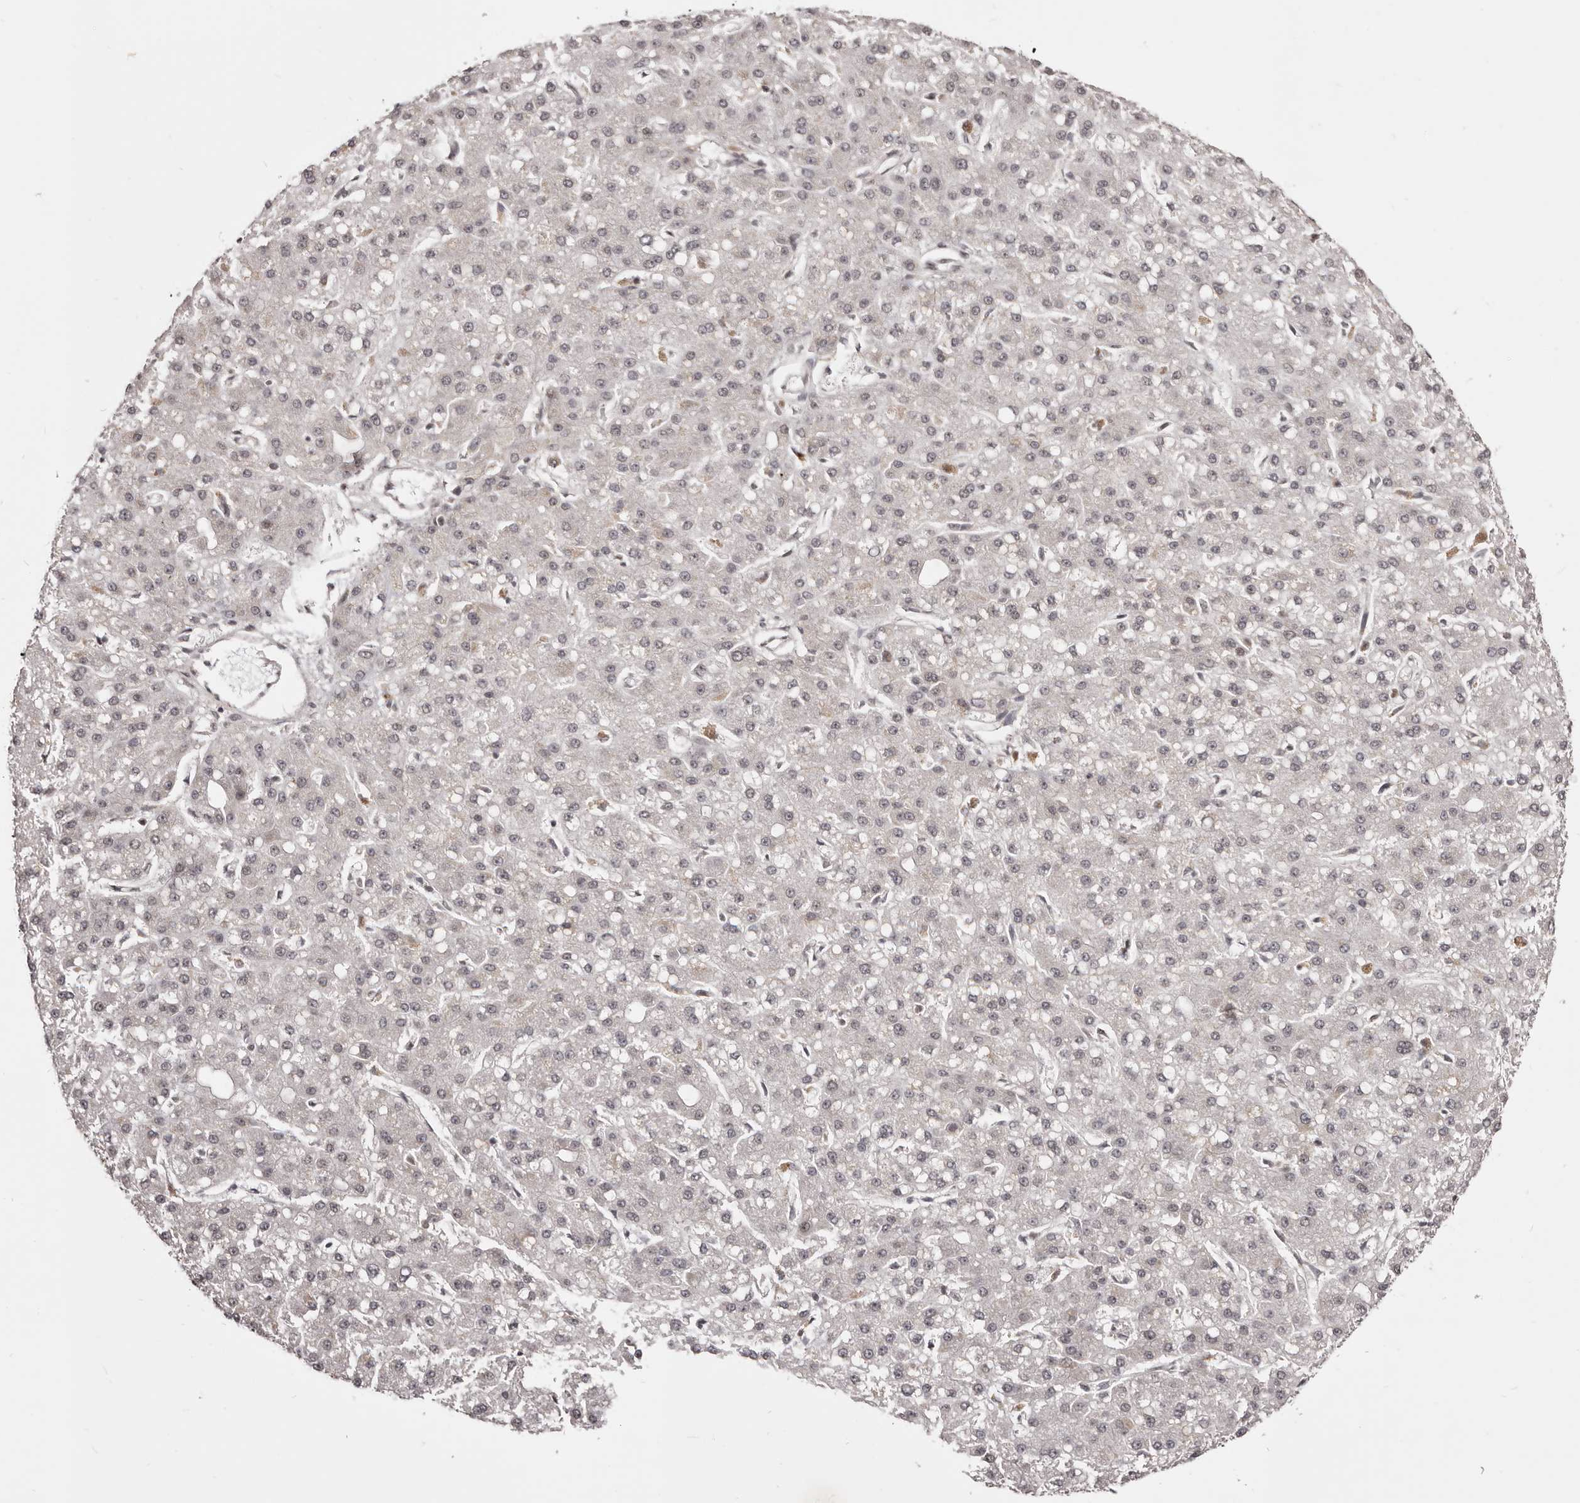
{"staining": {"intensity": "negative", "quantity": "none", "location": "none"}, "tissue": "liver cancer", "cell_type": "Tumor cells", "image_type": "cancer", "snomed": [{"axis": "morphology", "description": "Carcinoma, Hepatocellular, NOS"}, {"axis": "topography", "description": "Liver"}], "caption": "Human hepatocellular carcinoma (liver) stained for a protein using immunohistochemistry (IHC) shows no staining in tumor cells.", "gene": "THUMPD1", "patient": {"sex": "male", "age": 67}}